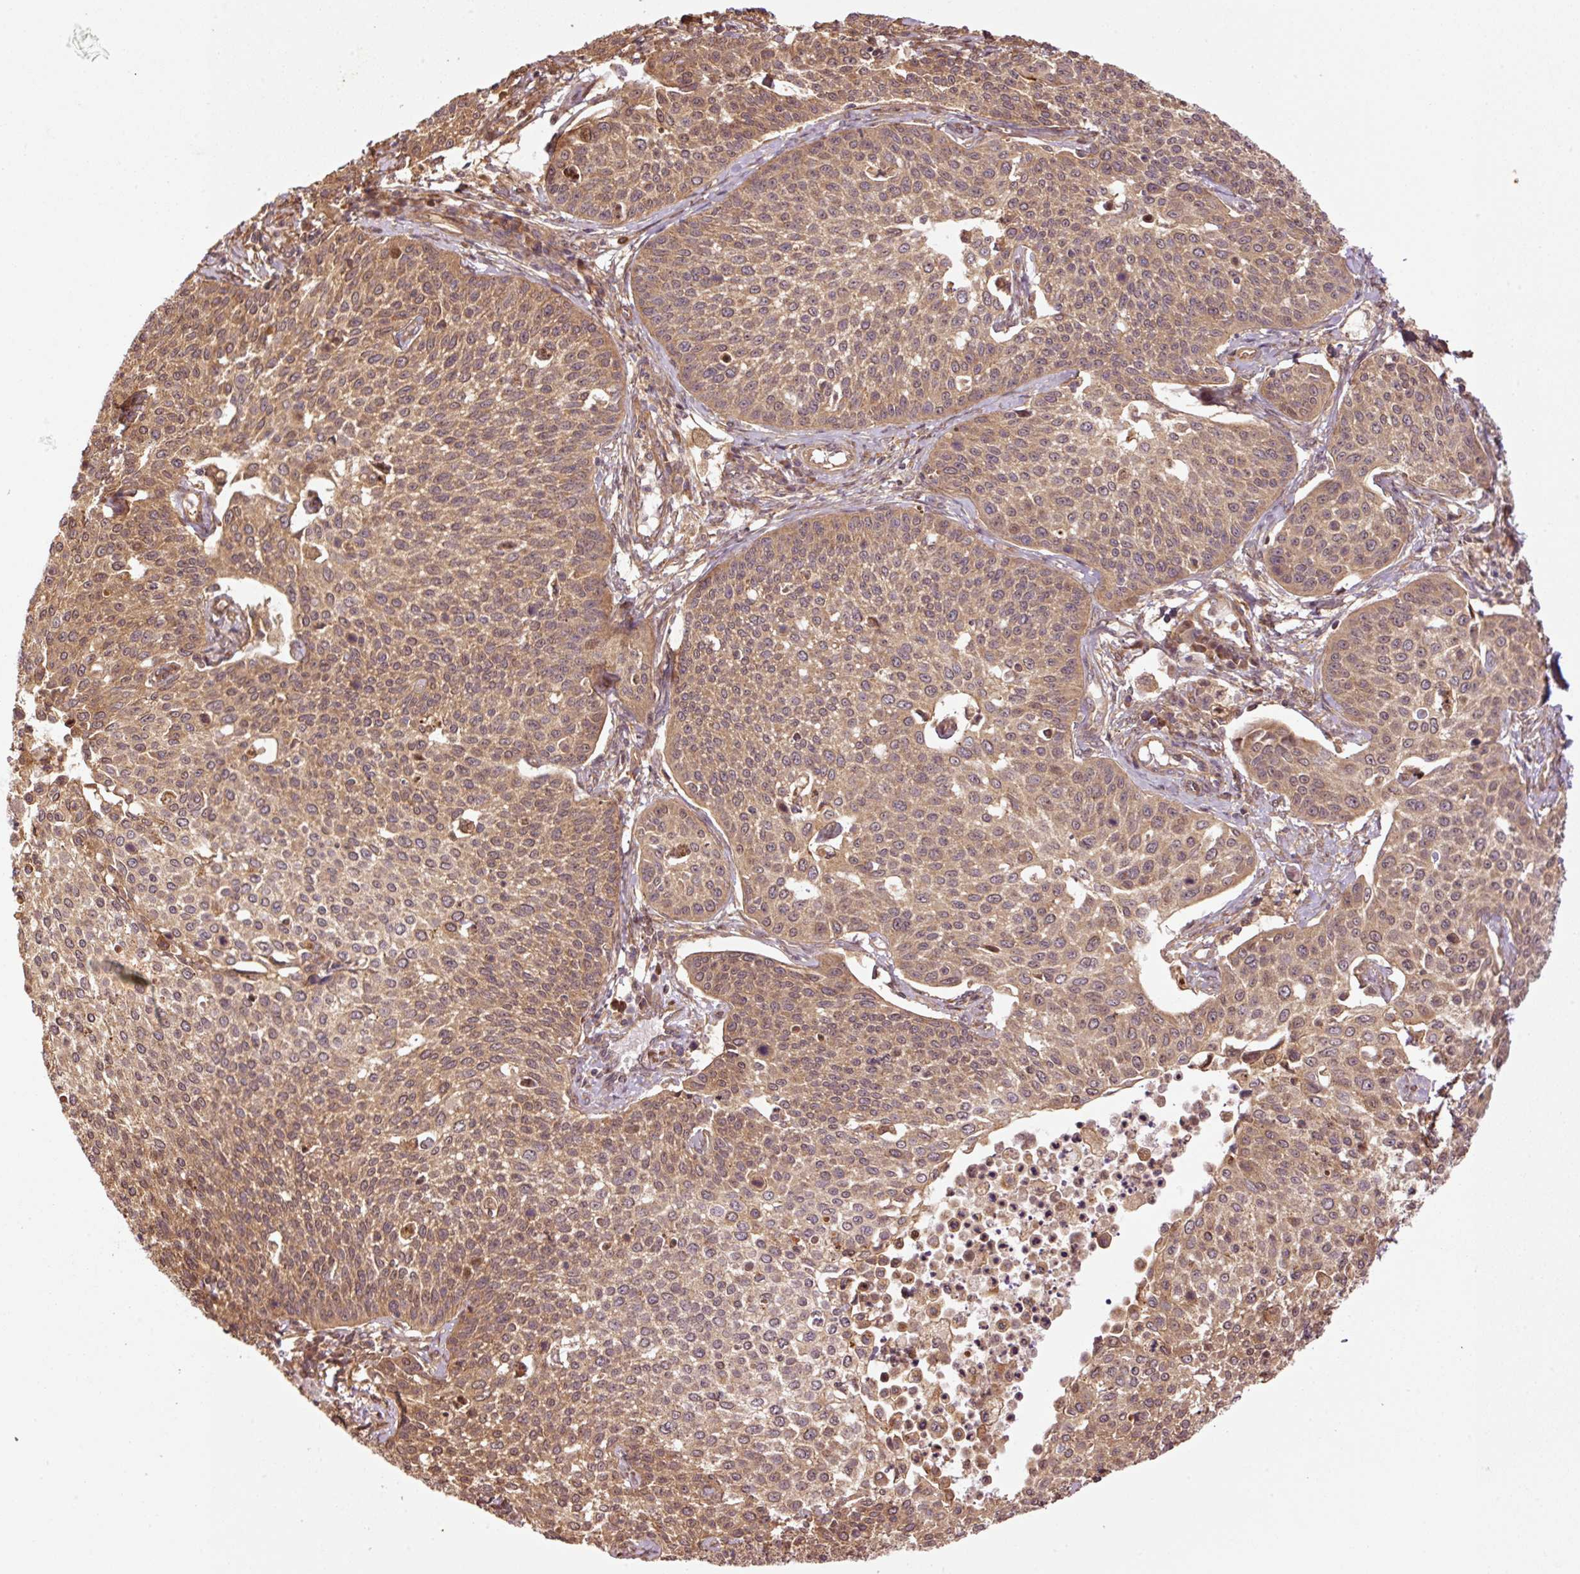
{"staining": {"intensity": "moderate", "quantity": ">75%", "location": "cytoplasmic/membranous,nuclear"}, "tissue": "cervical cancer", "cell_type": "Tumor cells", "image_type": "cancer", "snomed": [{"axis": "morphology", "description": "Squamous cell carcinoma, NOS"}, {"axis": "topography", "description": "Cervix"}], "caption": "A brown stain labels moderate cytoplasmic/membranous and nuclear expression of a protein in human cervical cancer (squamous cell carcinoma) tumor cells.", "gene": "OXER1", "patient": {"sex": "female", "age": 34}}